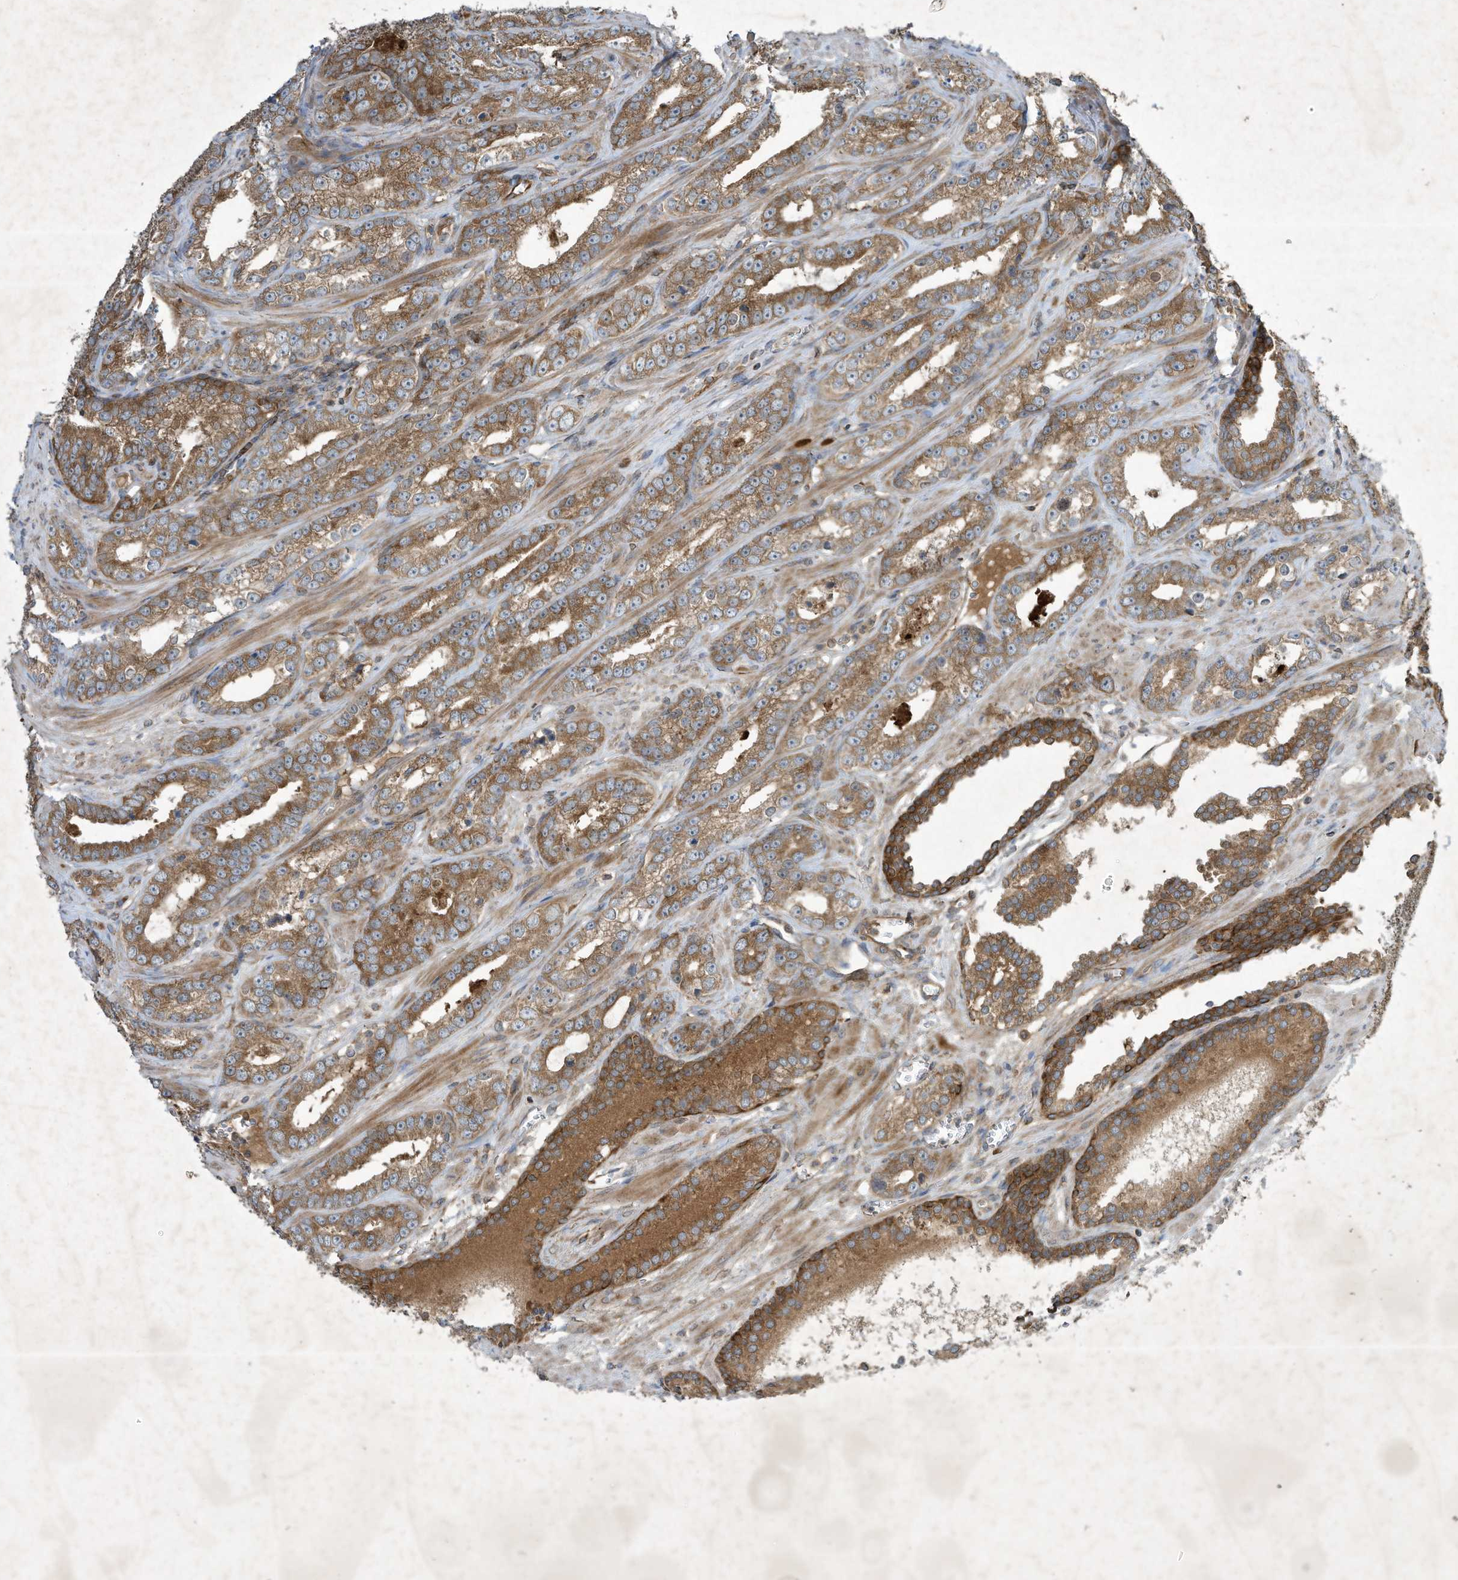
{"staining": {"intensity": "moderate", "quantity": ">75%", "location": "cytoplasmic/membranous"}, "tissue": "prostate cancer", "cell_type": "Tumor cells", "image_type": "cancer", "snomed": [{"axis": "morphology", "description": "Adenocarcinoma, High grade"}, {"axis": "topography", "description": "Prostate"}], "caption": "Prostate high-grade adenocarcinoma was stained to show a protein in brown. There is medium levels of moderate cytoplasmic/membranous expression in about >75% of tumor cells. The protein of interest is stained brown, and the nuclei are stained in blue (DAB (3,3'-diaminobenzidine) IHC with brightfield microscopy, high magnification).", "gene": "SYNJ2", "patient": {"sex": "male", "age": 62}}